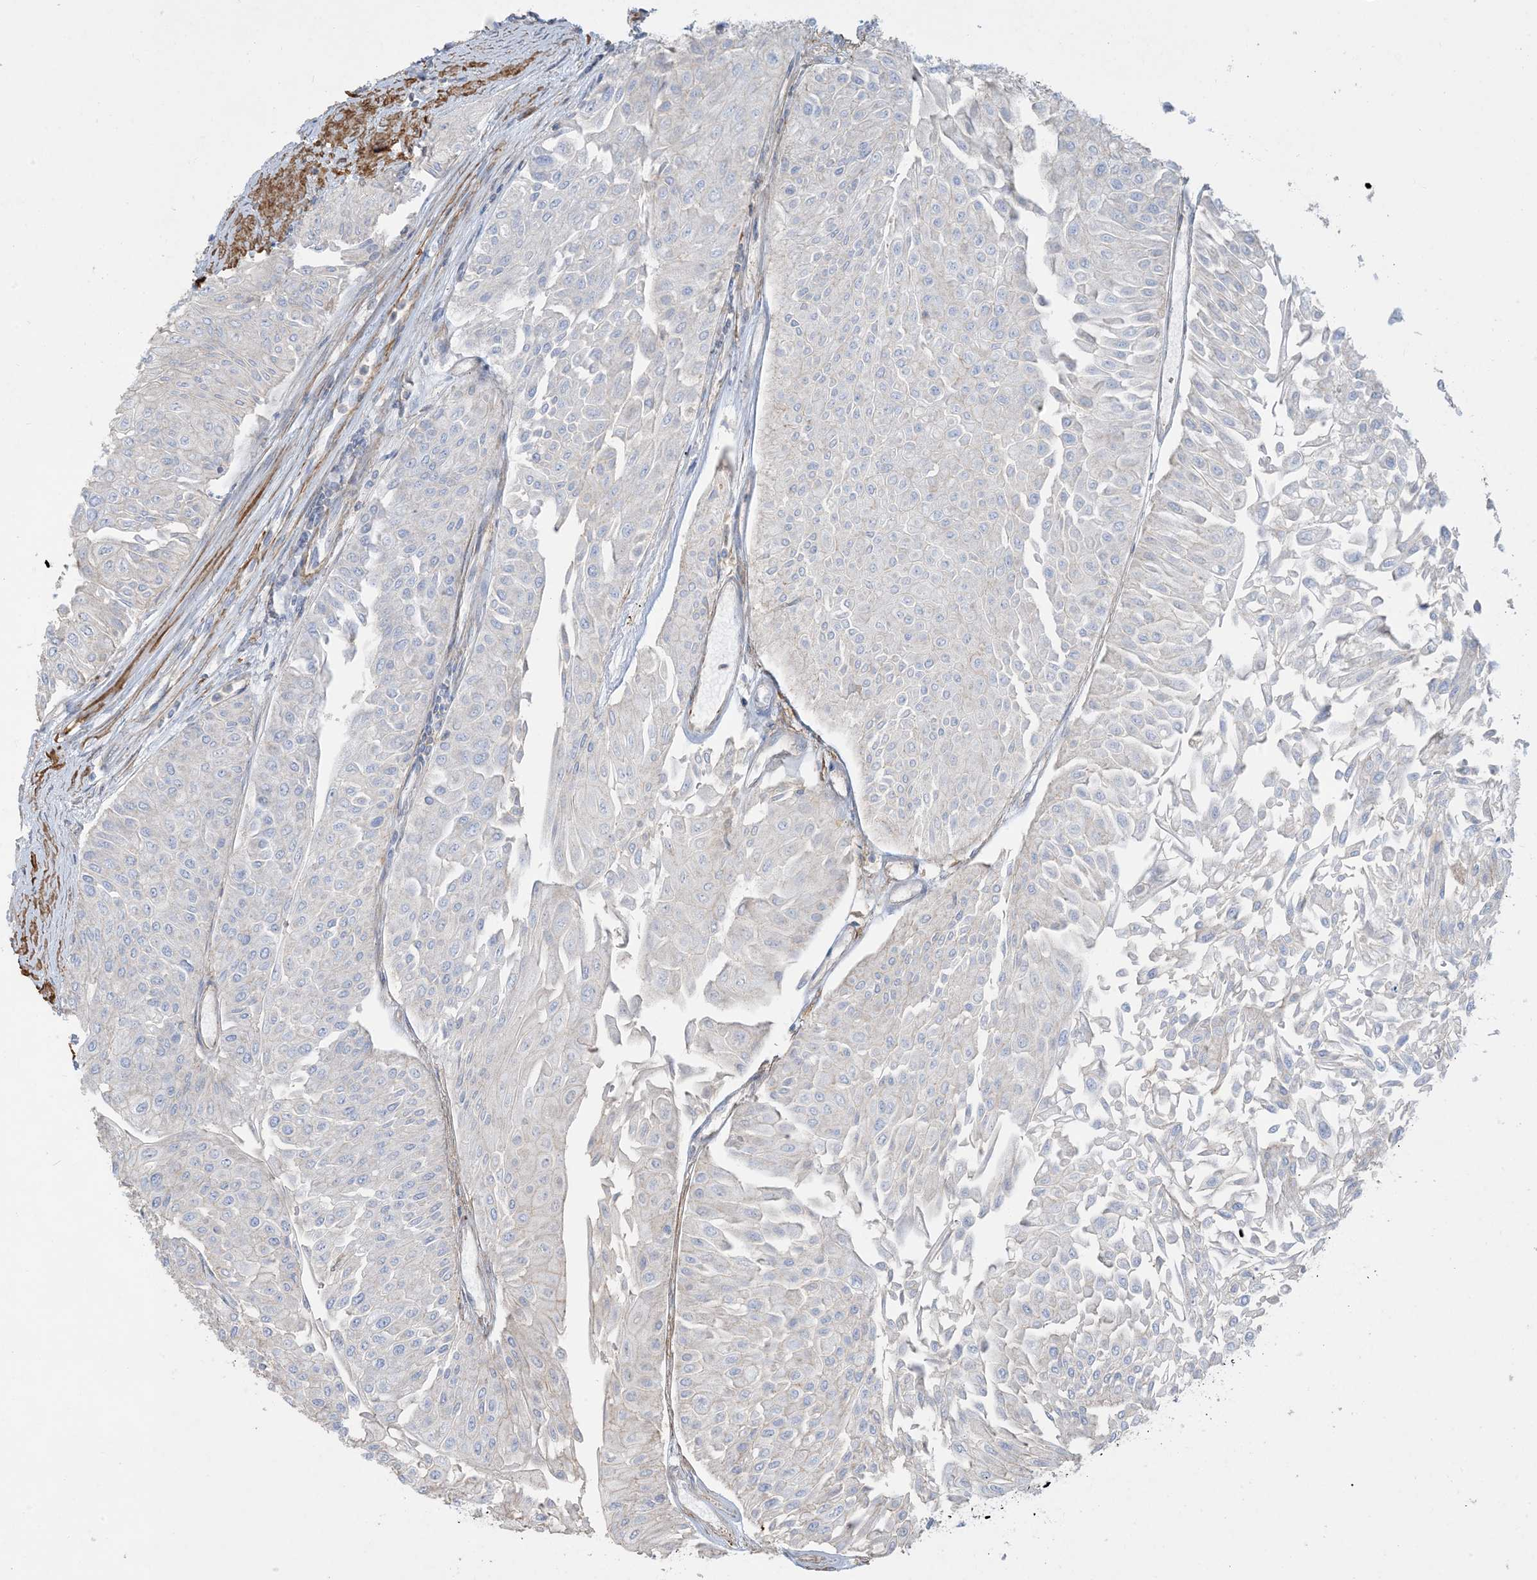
{"staining": {"intensity": "negative", "quantity": "none", "location": "none"}, "tissue": "urothelial cancer", "cell_type": "Tumor cells", "image_type": "cancer", "snomed": [{"axis": "morphology", "description": "Urothelial carcinoma, Low grade"}, {"axis": "topography", "description": "Urinary bladder"}], "caption": "Tumor cells show no significant protein expression in low-grade urothelial carcinoma. Nuclei are stained in blue.", "gene": "GTF3C2", "patient": {"sex": "male", "age": 67}}